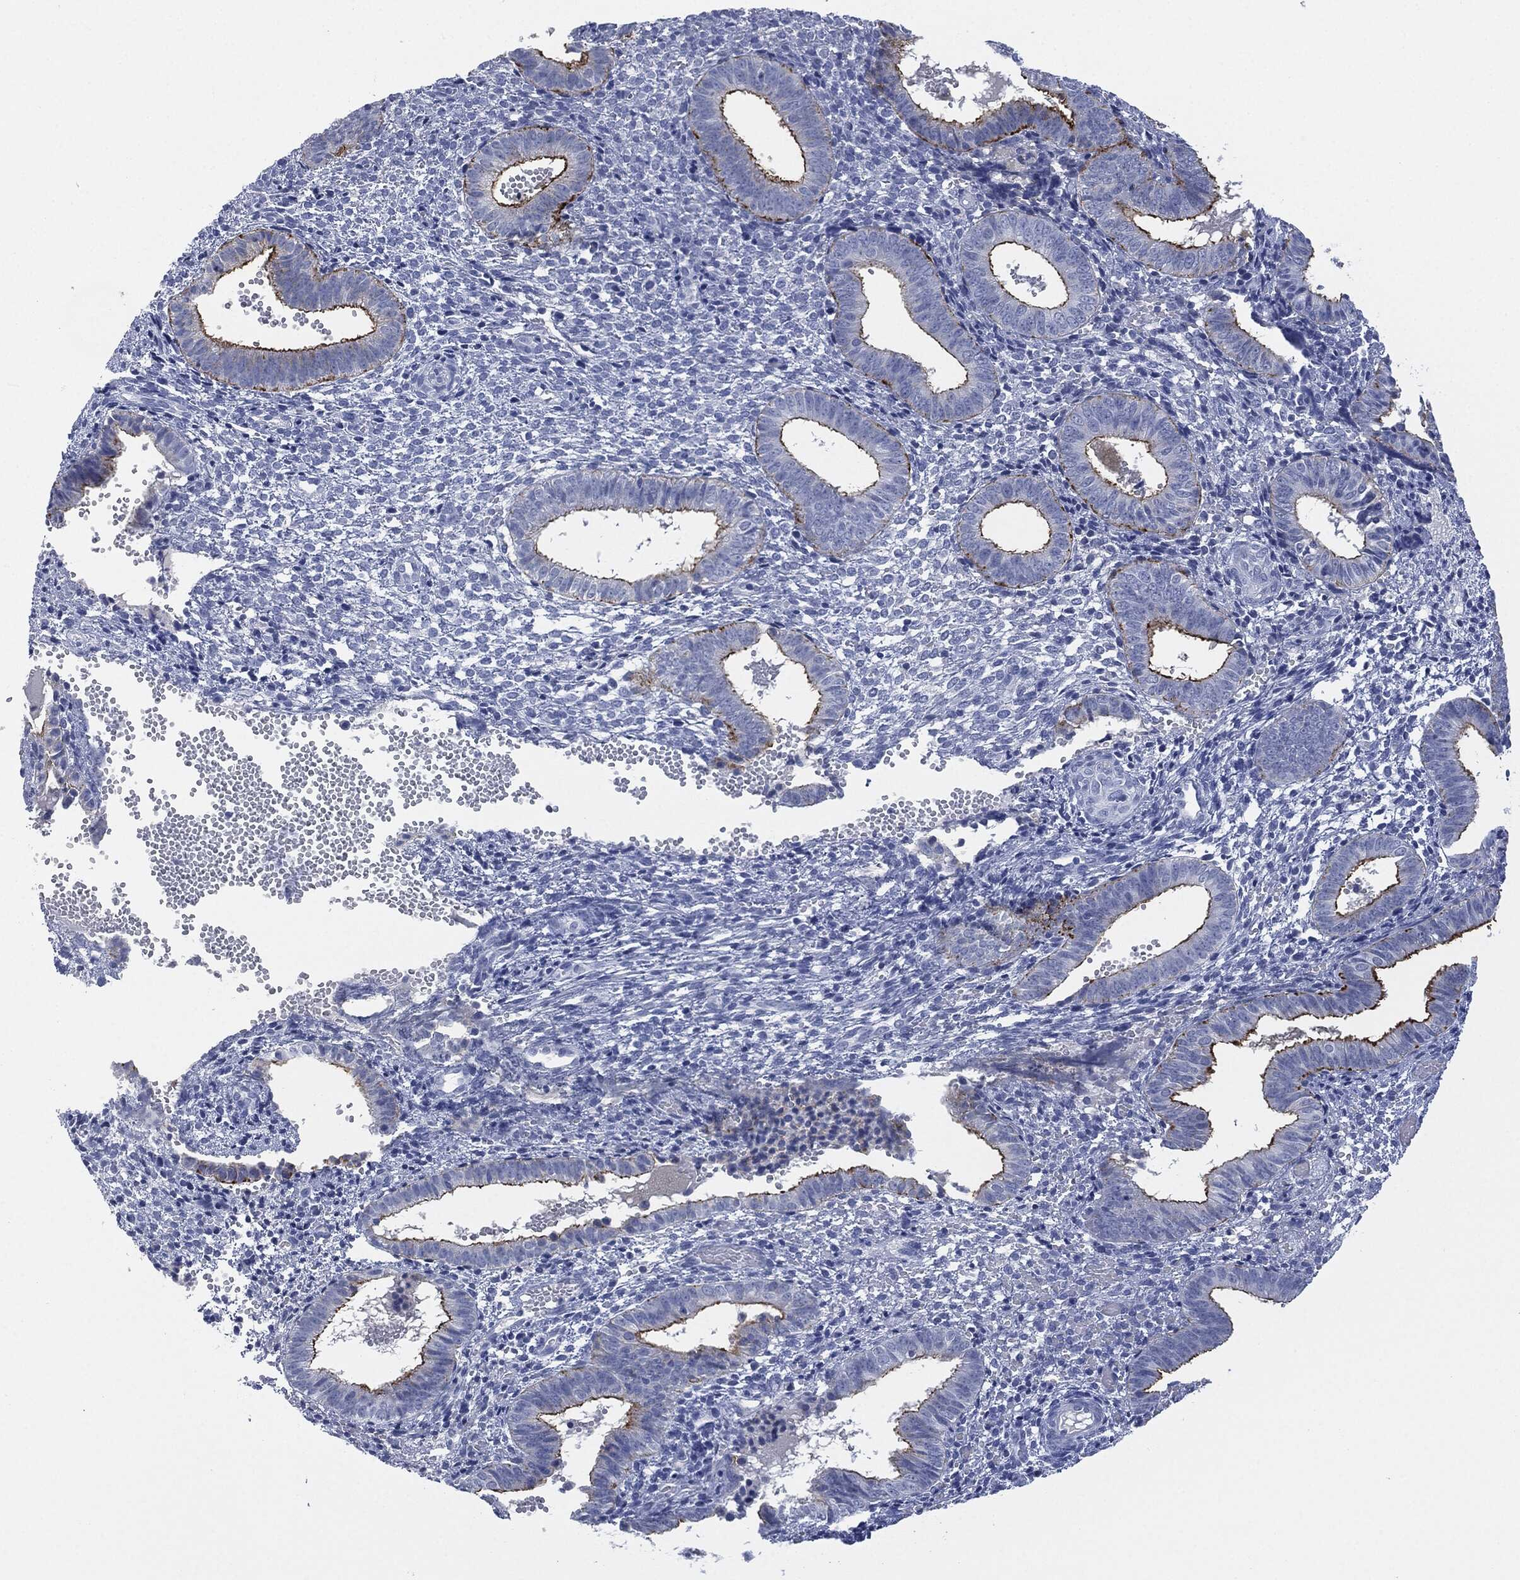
{"staining": {"intensity": "negative", "quantity": "none", "location": "none"}, "tissue": "endometrium", "cell_type": "Cells in endometrial stroma", "image_type": "normal", "snomed": [{"axis": "morphology", "description": "Normal tissue, NOS"}, {"axis": "topography", "description": "Endometrium"}], "caption": "Immunohistochemical staining of unremarkable human endometrium displays no significant expression in cells in endometrial stroma.", "gene": "MUC16", "patient": {"sex": "female", "age": 42}}